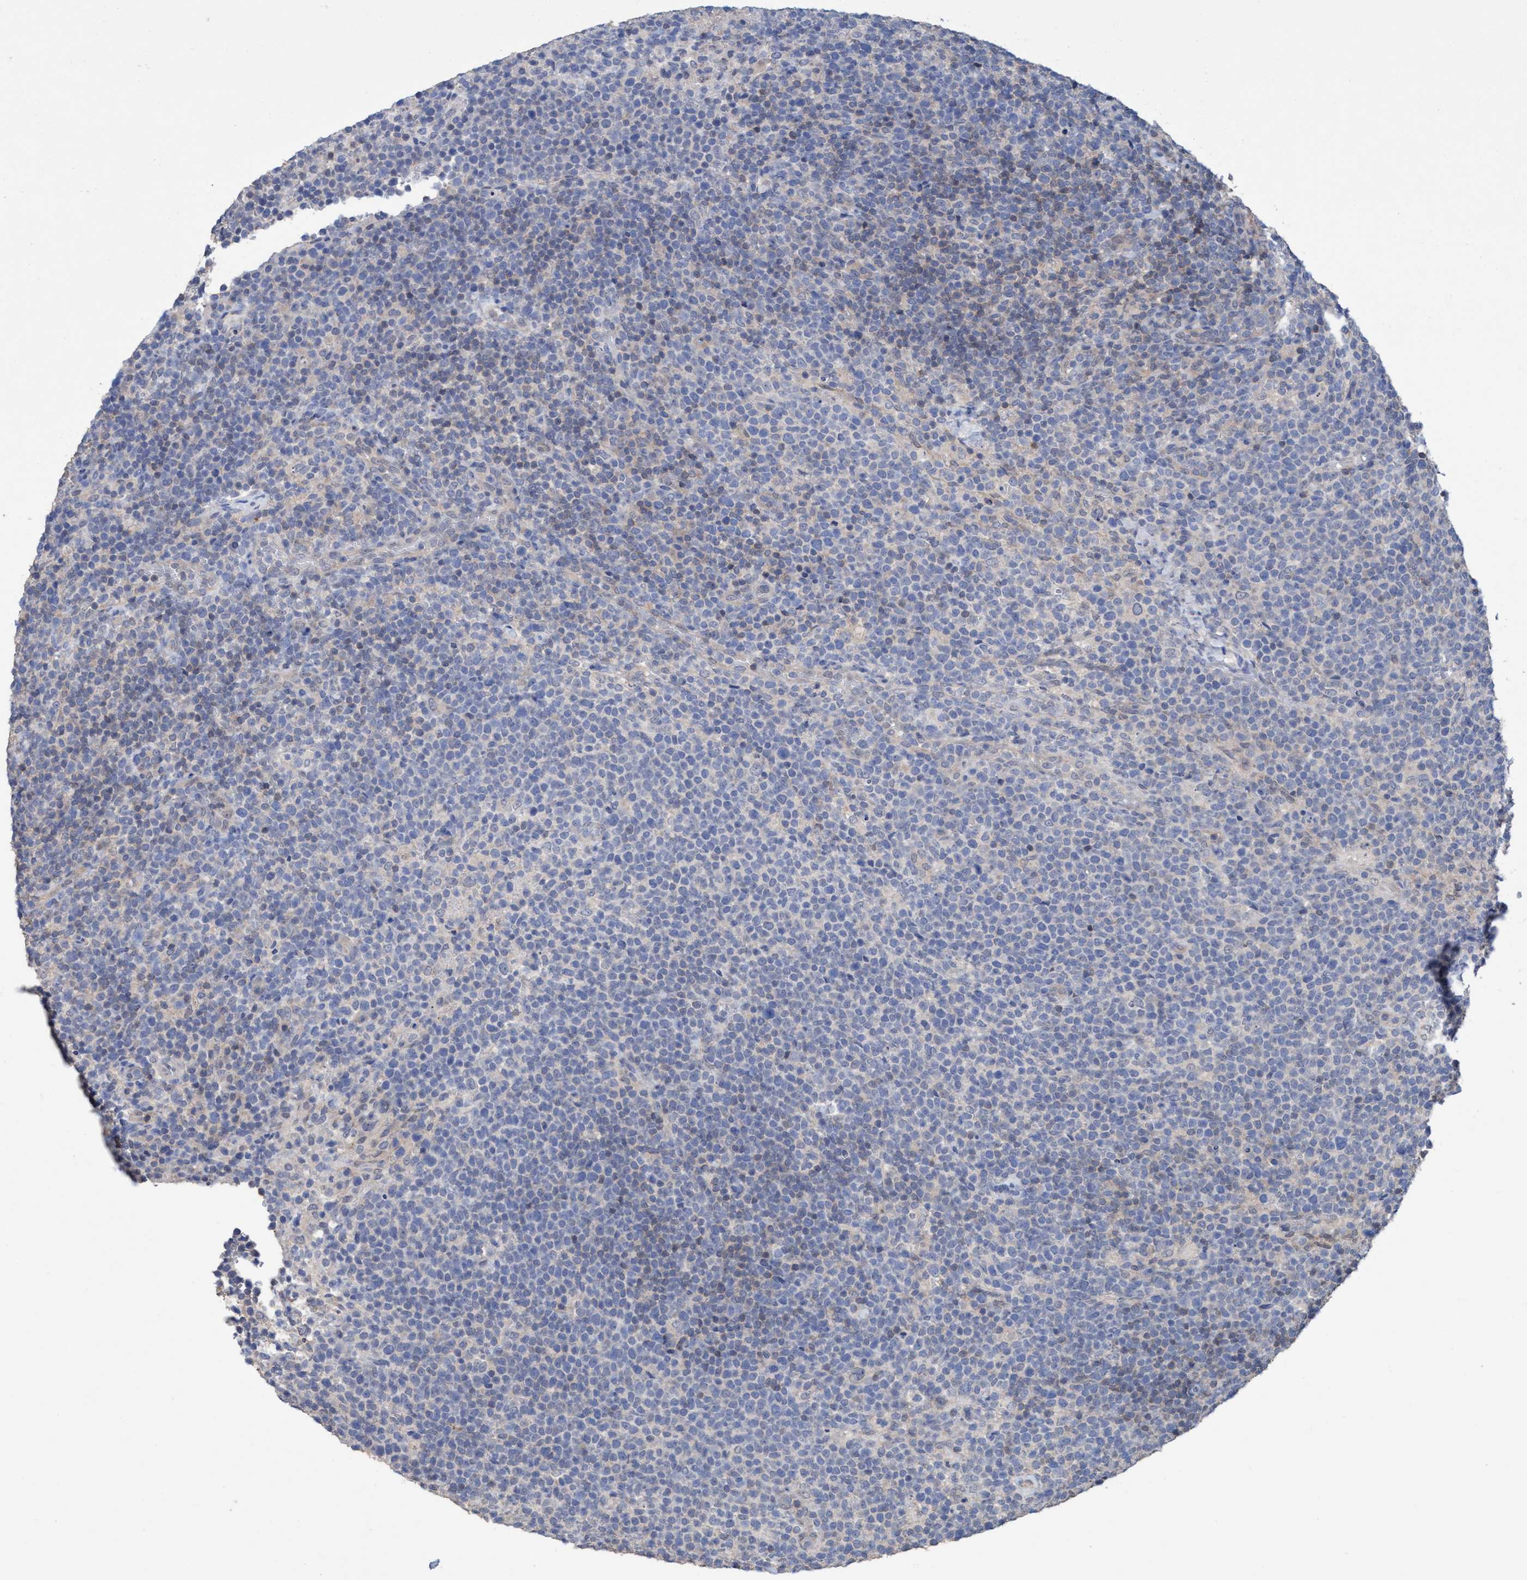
{"staining": {"intensity": "negative", "quantity": "none", "location": "none"}, "tissue": "lymphoma", "cell_type": "Tumor cells", "image_type": "cancer", "snomed": [{"axis": "morphology", "description": "Malignant lymphoma, non-Hodgkin's type, High grade"}, {"axis": "topography", "description": "Lymph node"}], "caption": "There is no significant staining in tumor cells of lymphoma.", "gene": "GLOD4", "patient": {"sex": "male", "age": 61}}